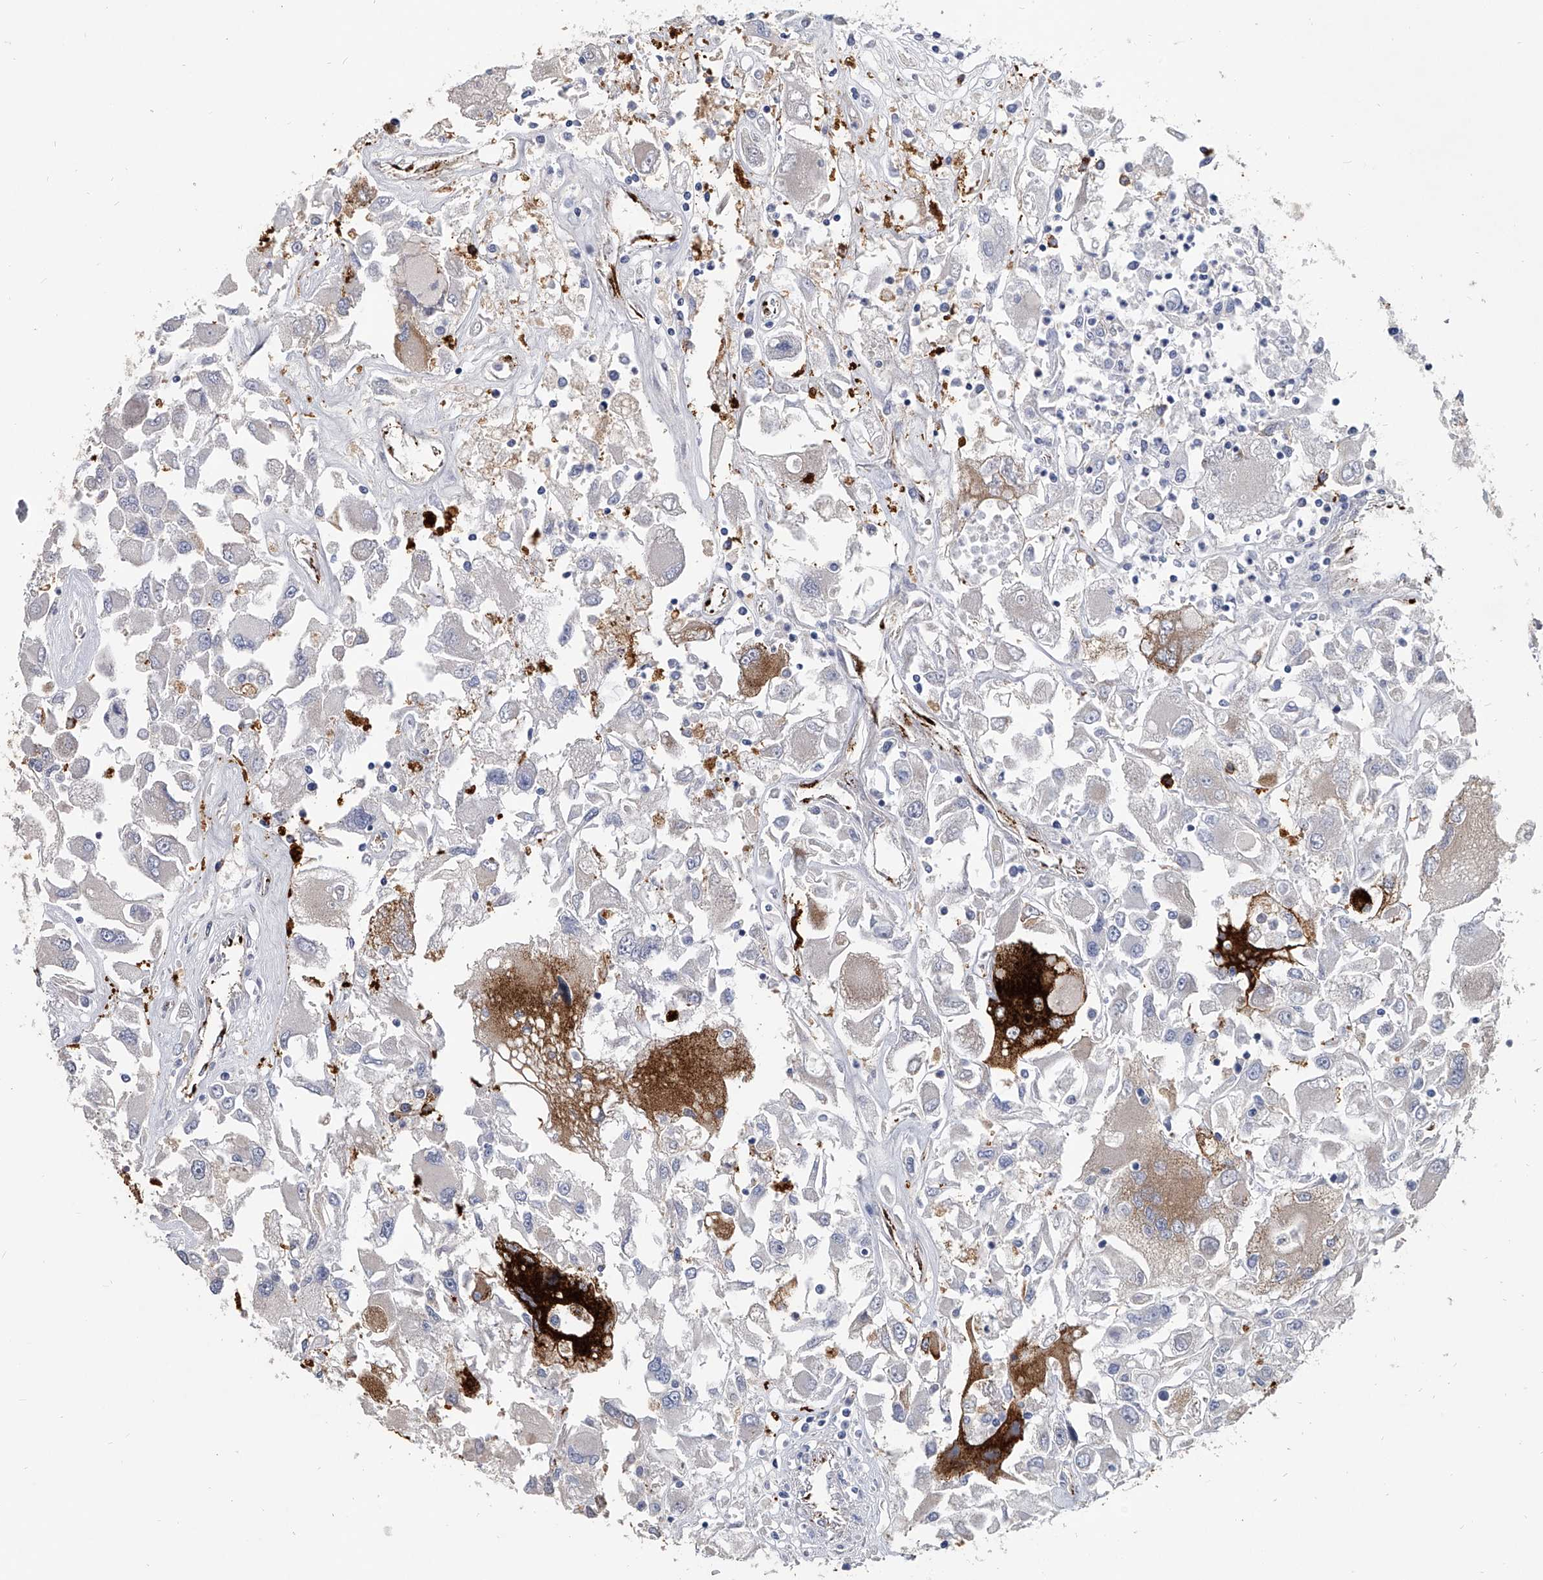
{"staining": {"intensity": "strong", "quantity": "<25%", "location": "cytoplasmic/membranous"}, "tissue": "renal cancer", "cell_type": "Tumor cells", "image_type": "cancer", "snomed": [{"axis": "morphology", "description": "Adenocarcinoma, NOS"}, {"axis": "topography", "description": "Kidney"}], "caption": "Tumor cells reveal medium levels of strong cytoplasmic/membranous staining in approximately <25% of cells in human renal adenocarcinoma.", "gene": "SPP1", "patient": {"sex": "female", "age": 52}}